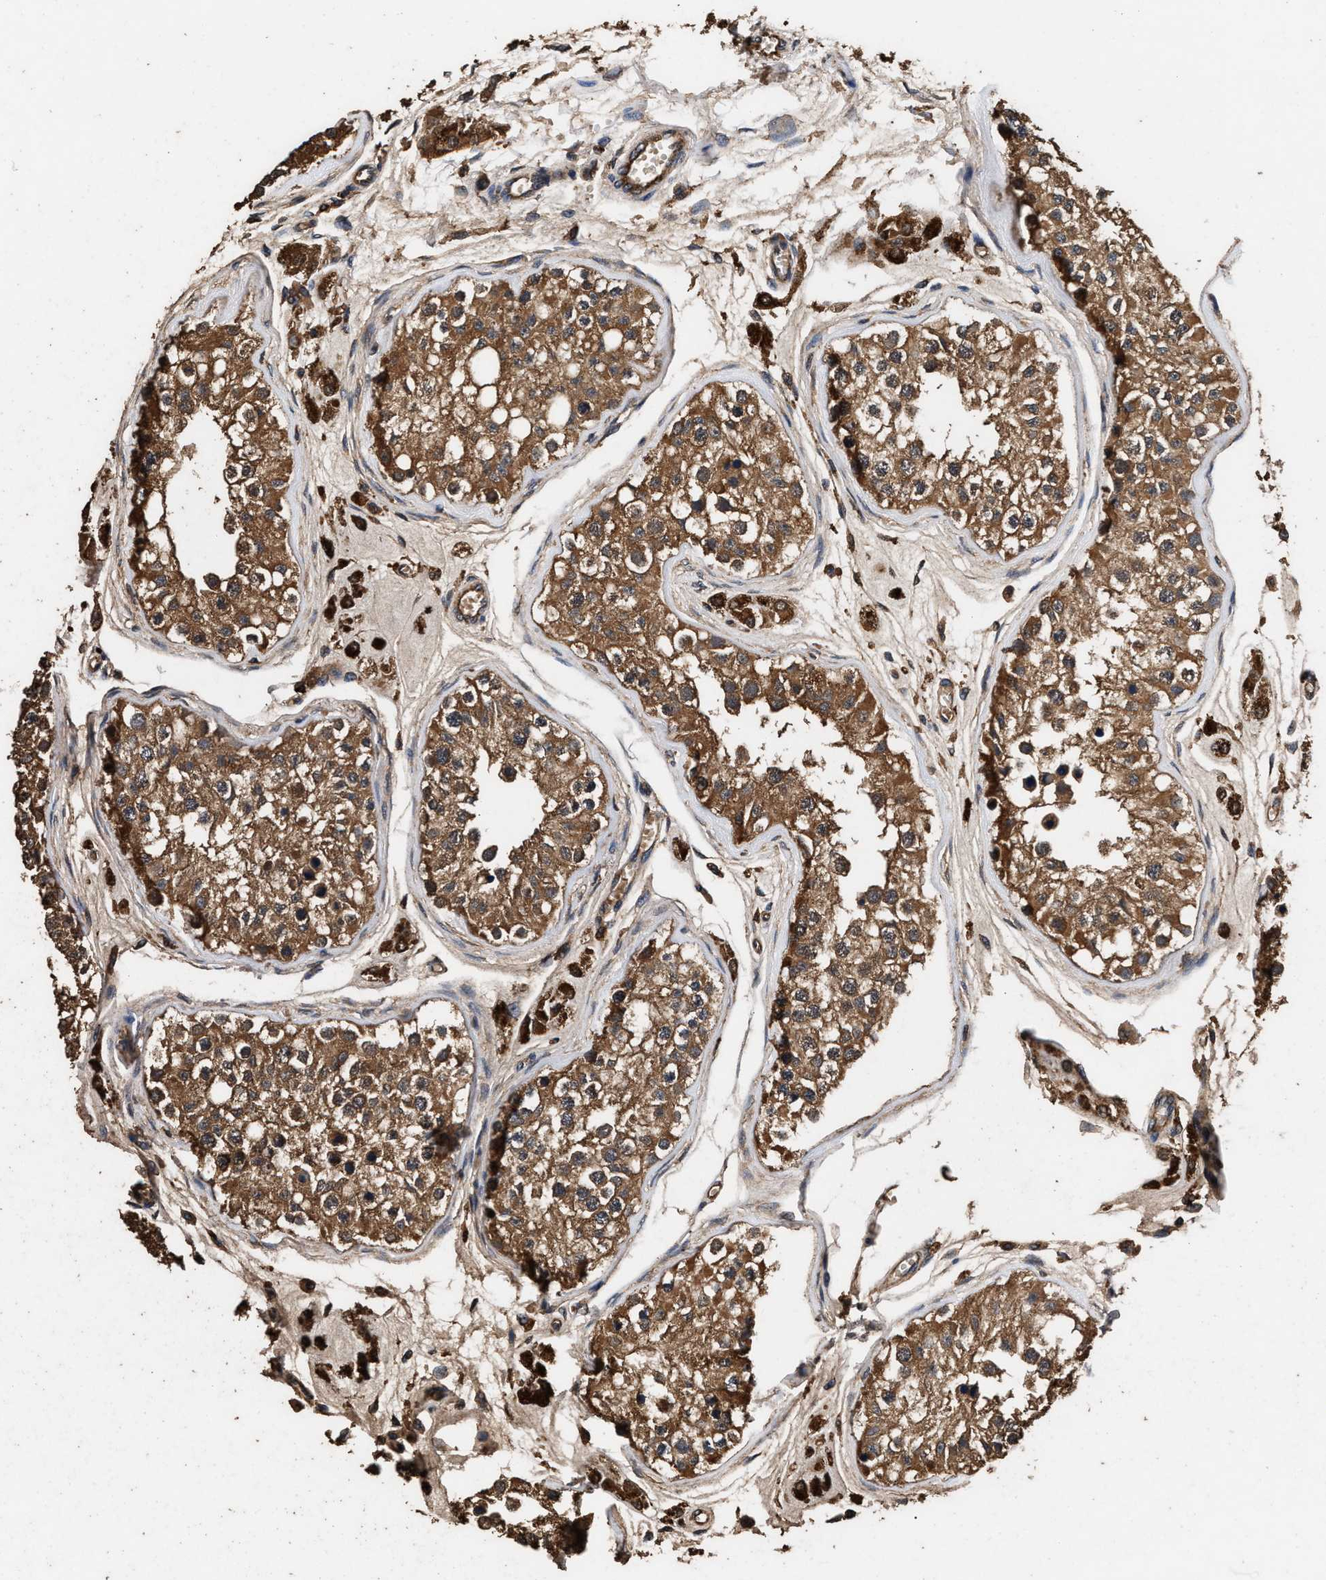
{"staining": {"intensity": "strong", "quantity": ">75%", "location": "cytoplasmic/membranous"}, "tissue": "testis", "cell_type": "Cells in seminiferous ducts", "image_type": "normal", "snomed": [{"axis": "morphology", "description": "Normal tissue, NOS"}, {"axis": "morphology", "description": "Adenocarcinoma, metastatic, NOS"}, {"axis": "topography", "description": "Testis"}], "caption": "Human testis stained for a protein (brown) exhibits strong cytoplasmic/membranous positive positivity in approximately >75% of cells in seminiferous ducts.", "gene": "ENSG00000286112", "patient": {"sex": "male", "age": 26}}